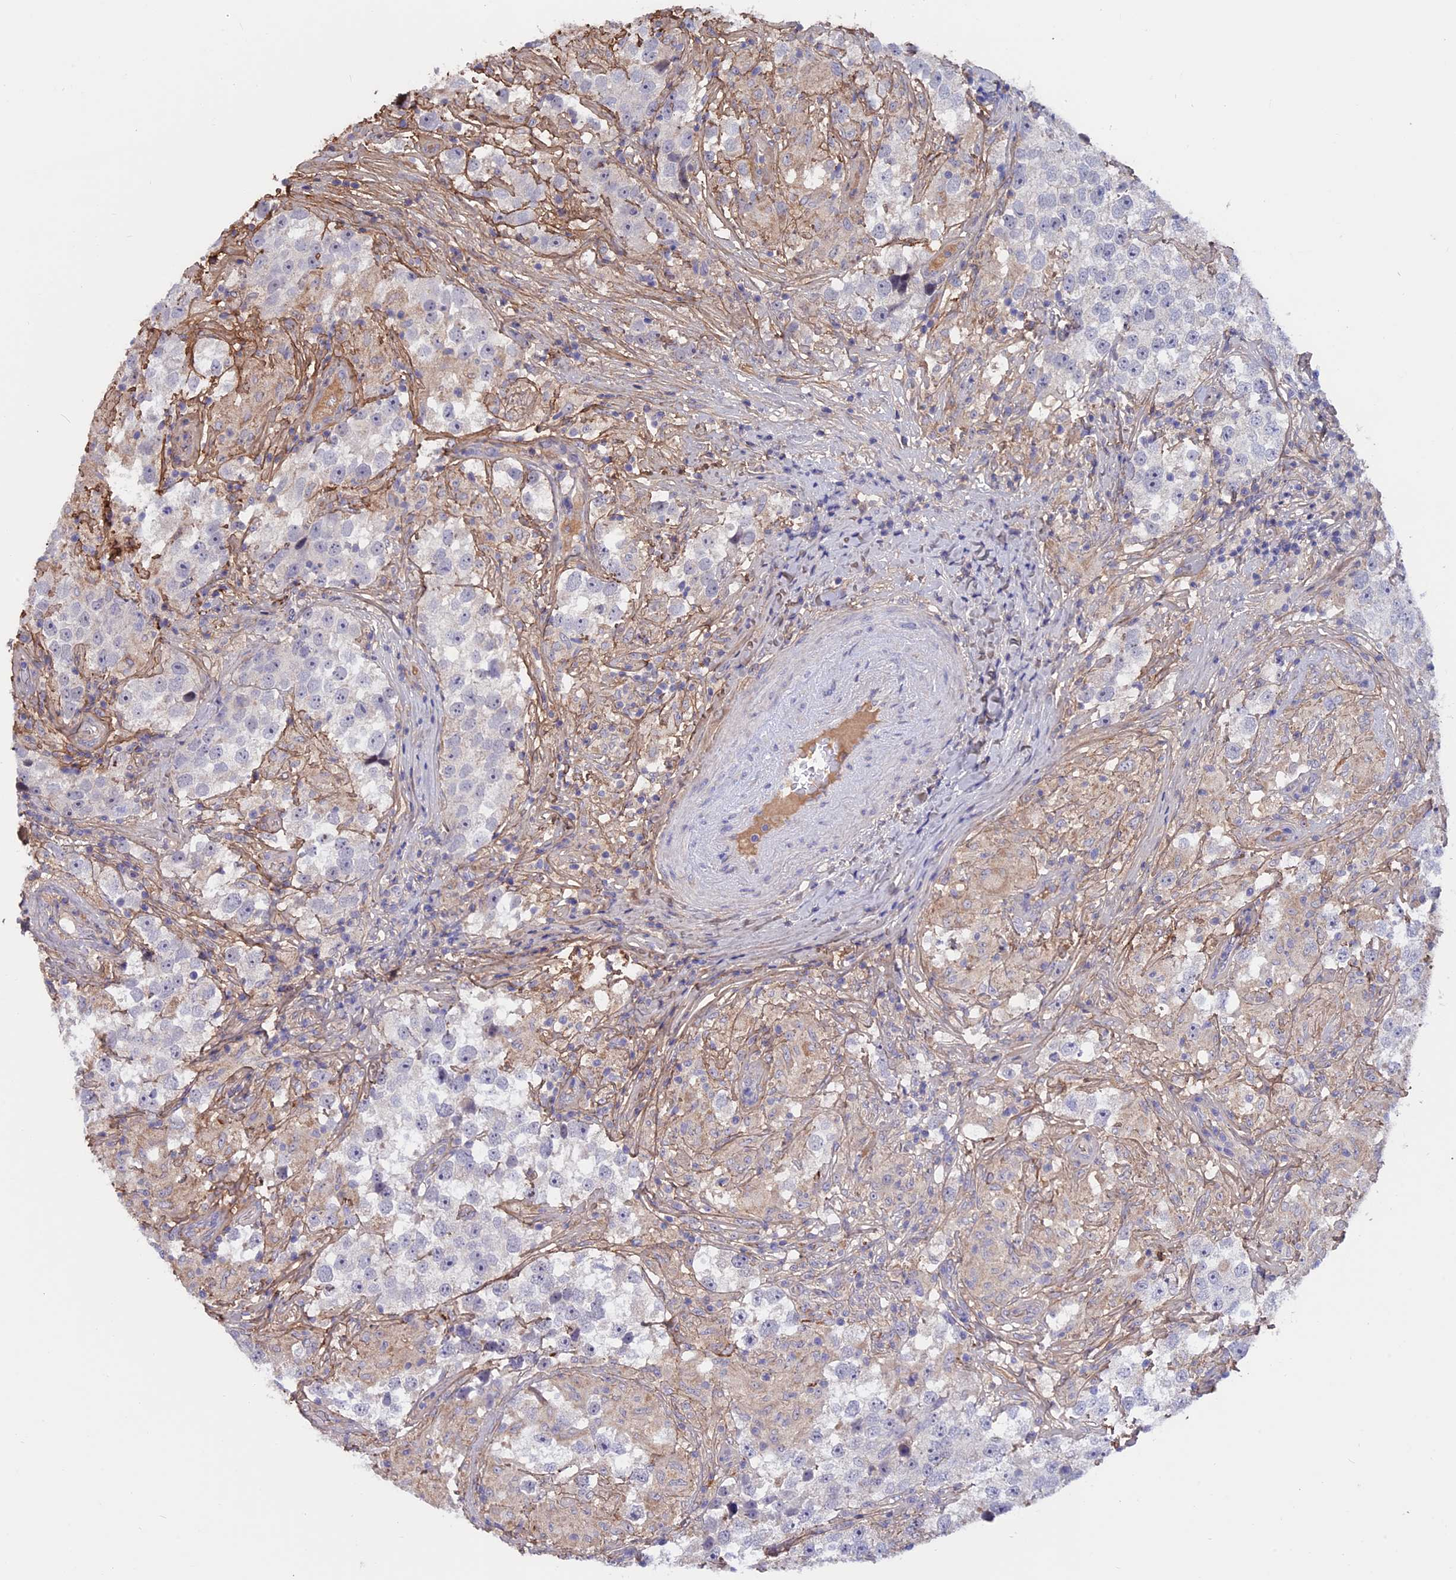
{"staining": {"intensity": "negative", "quantity": "none", "location": "none"}, "tissue": "testis cancer", "cell_type": "Tumor cells", "image_type": "cancer", "snomed": [{"axis": "morphology", "description": "Seminoma, NOS"}, {"axis": "topography", "description": "Testis"}], "caption": "Immunohistochemical staining of testis seminoma exhibits no significant expression in tumor cells.", "gene": "COL4A3", "patient": {"sex": "male", "age": 46}}